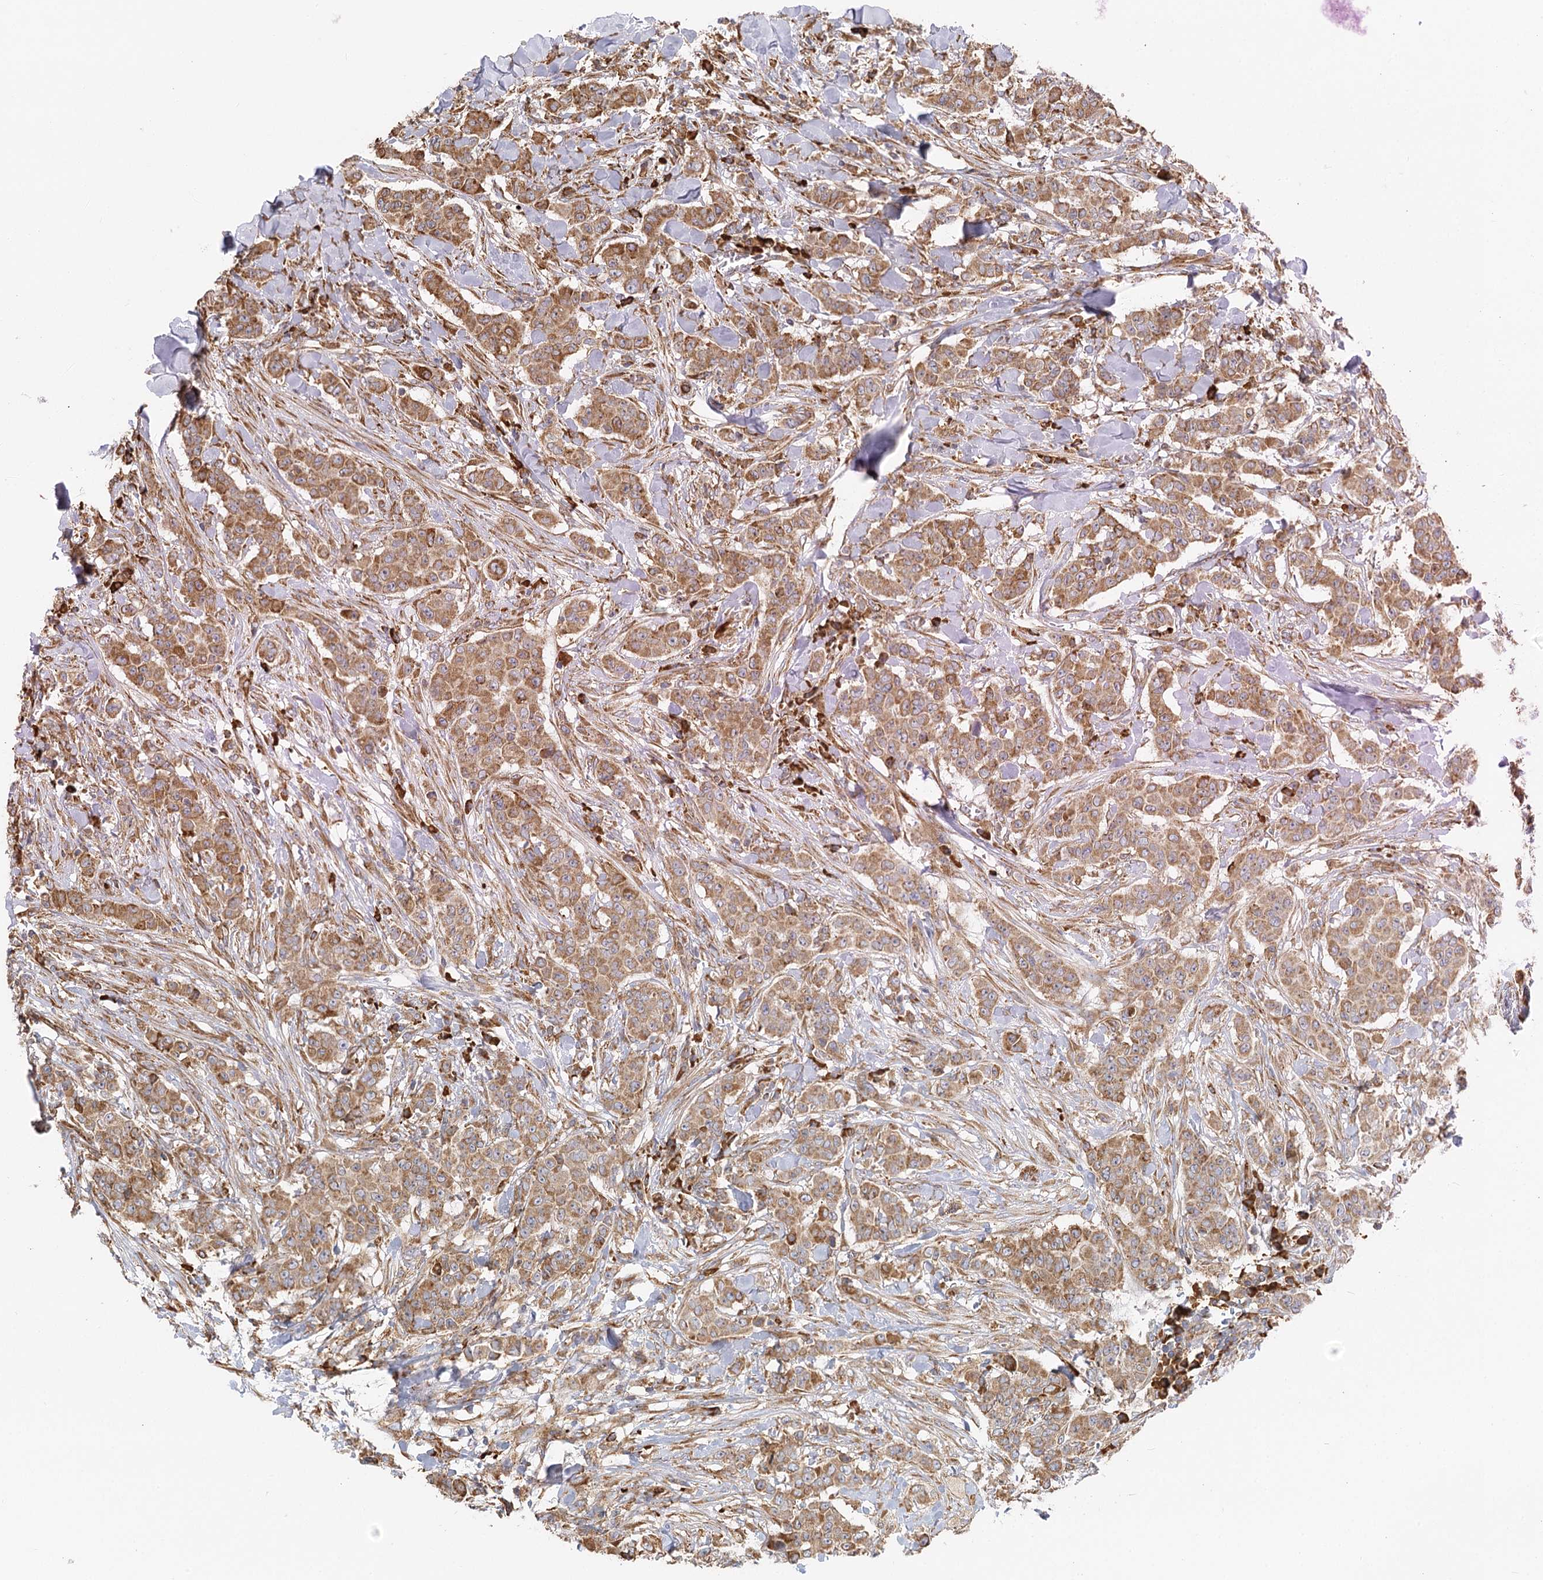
{"staining": {"intensity": "moderate", "quantity": ">75%", "location": "cytoplasmic/membranous"}, "tissue": "breast cancer", "cell_type": "Tumor cells", "image_type": "cancer", "snomed": [{"axis": "morphology", "description": "Duct carcinoma"}, {"axis": "topography", "description": "Breast"}], "caption": "A brown stain shows moderate cytoplasmic/membranous staining of a protein in human breast infiltrating ductal carcinoma tumor cells.", "gene": "TAS1R1", "patient": {"sex": "female", "age": 40}}